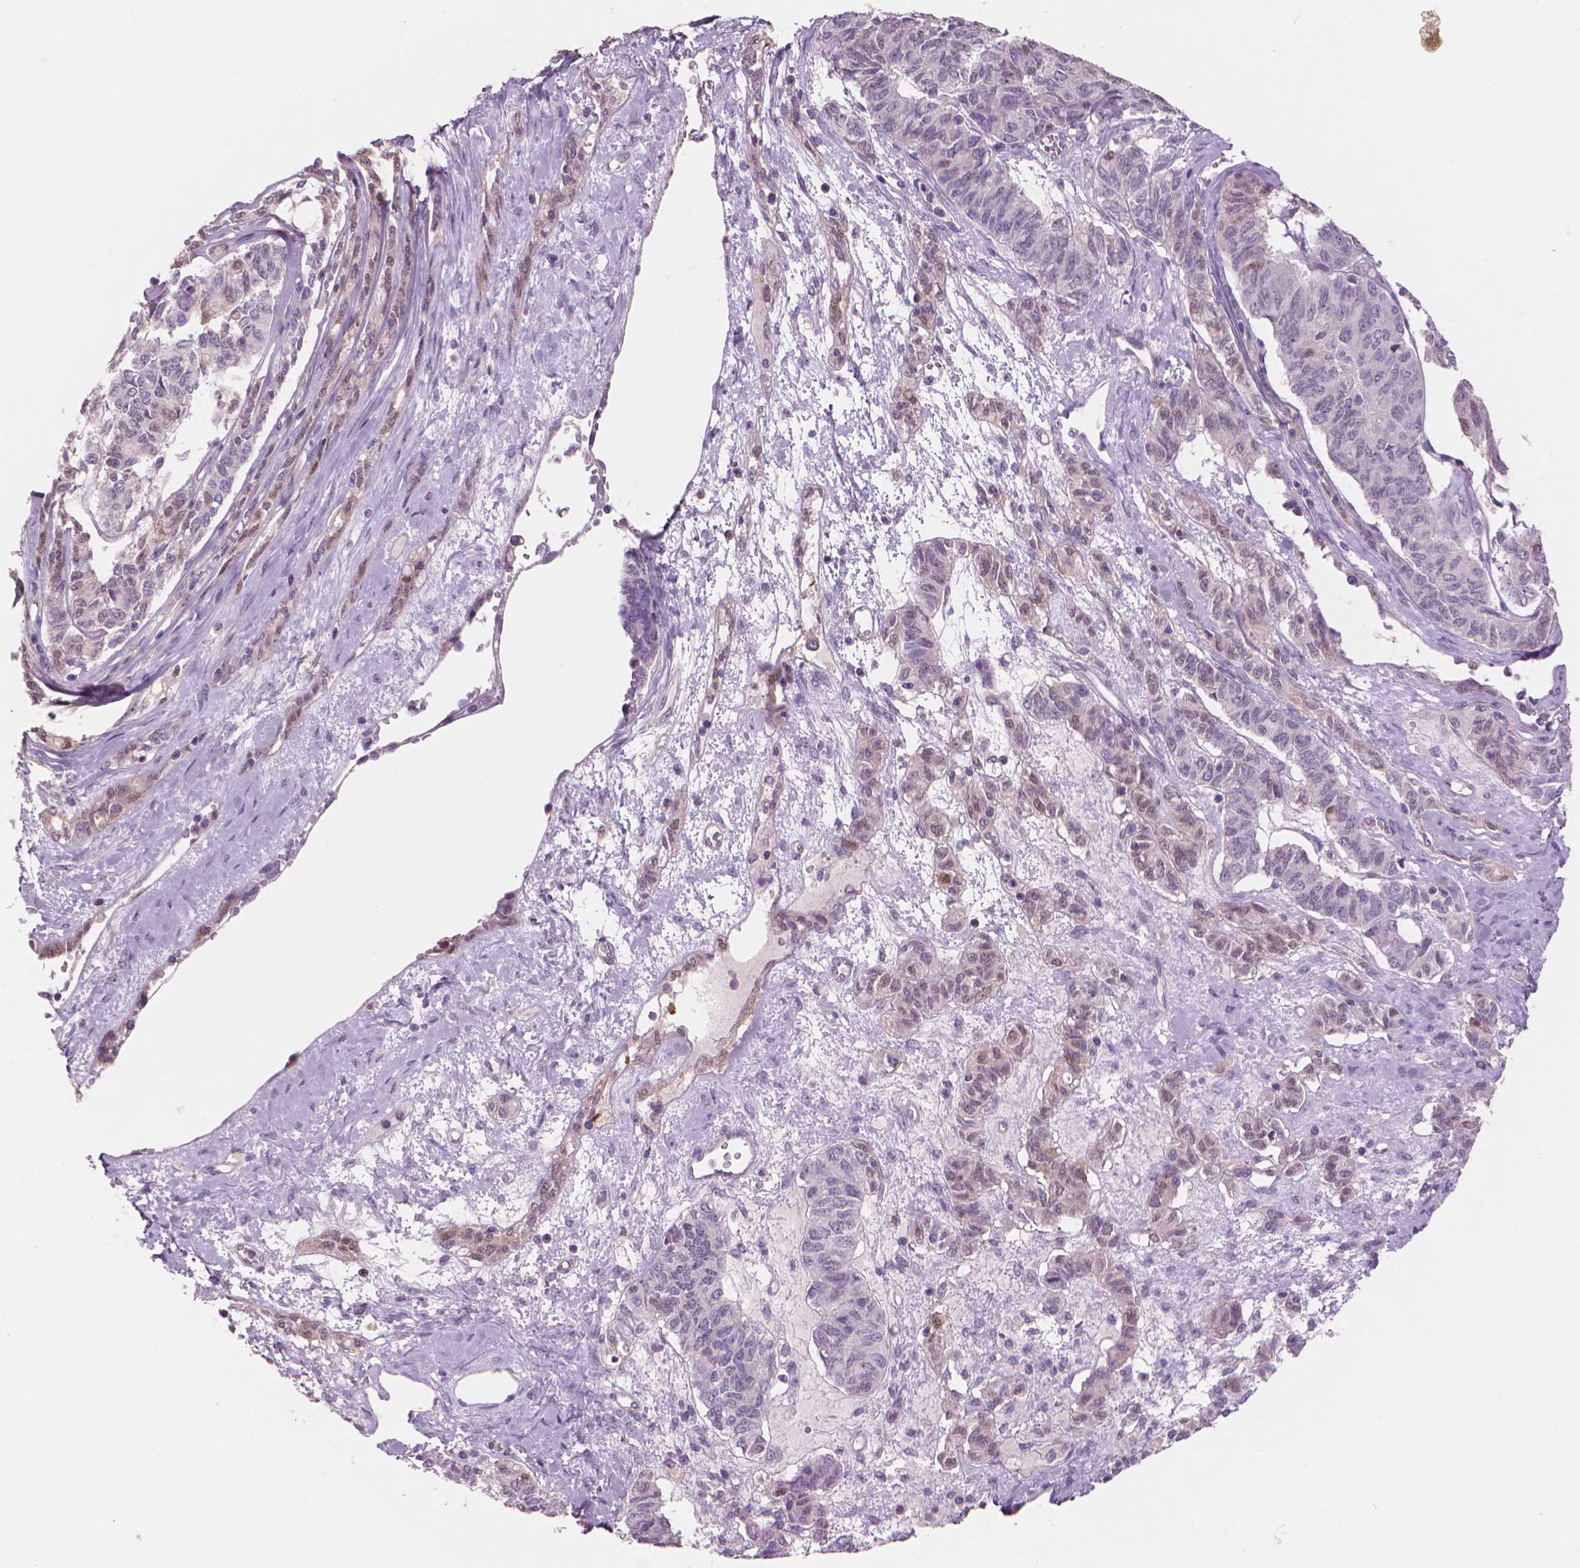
{"staining": {"intensity": "negative", "quantity": "none", "location": "none"}, "tissue": "ovarian cancer", "cell_type": "Tumor cells", "image_type": "cancer", "snomed": [{"axis": "morphology", "description": "Carcinoma, endometroid"}, {"axis": "topography", "description": "Ovary"}], "caption": "The IHC micrograph has no significant staining in tumor cells of ovarian cancer (endometroid carcinoma) tissue.", "gene": "ENO2", "patient": {"sex": "female", "age": 80}}